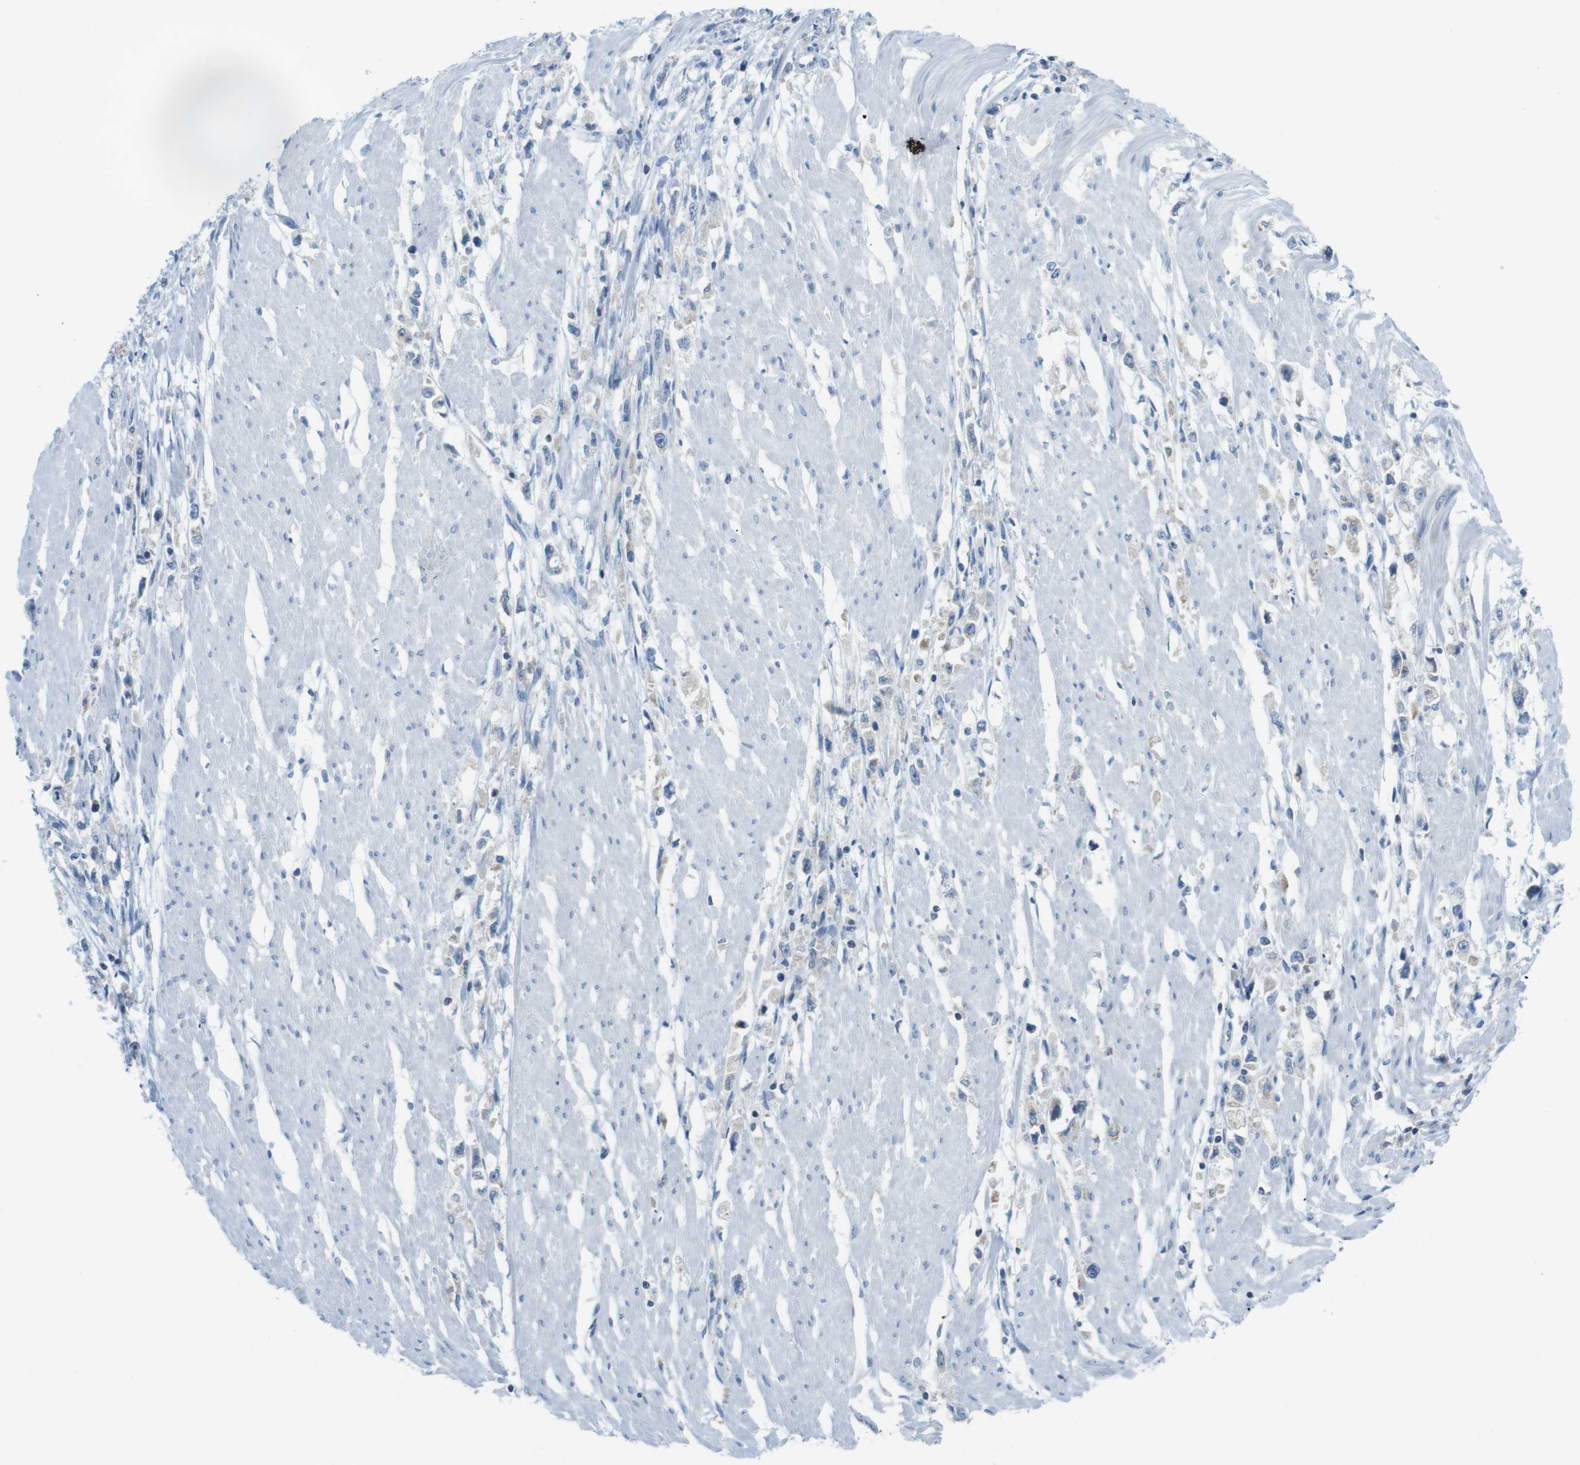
{"staining": {"intensity": "negative", "quantity": "none", "location": "none"}, "tissue": "stomach cancer", "cell_type": "Tumor cells", "image_type": "cancer", "snomed": [{"axis": "morphology", "description": "Adenocarcinoma, NOS"}, {"axis": "topography", "description": "Stomach"}], "caption": "DAB immunohistochemical staining of human stomach adenocarcinoma exhibits no significant expression in tumor cells.", "gene": "CLPTM1L", "patient": {"sex": "female", "age": 59}}